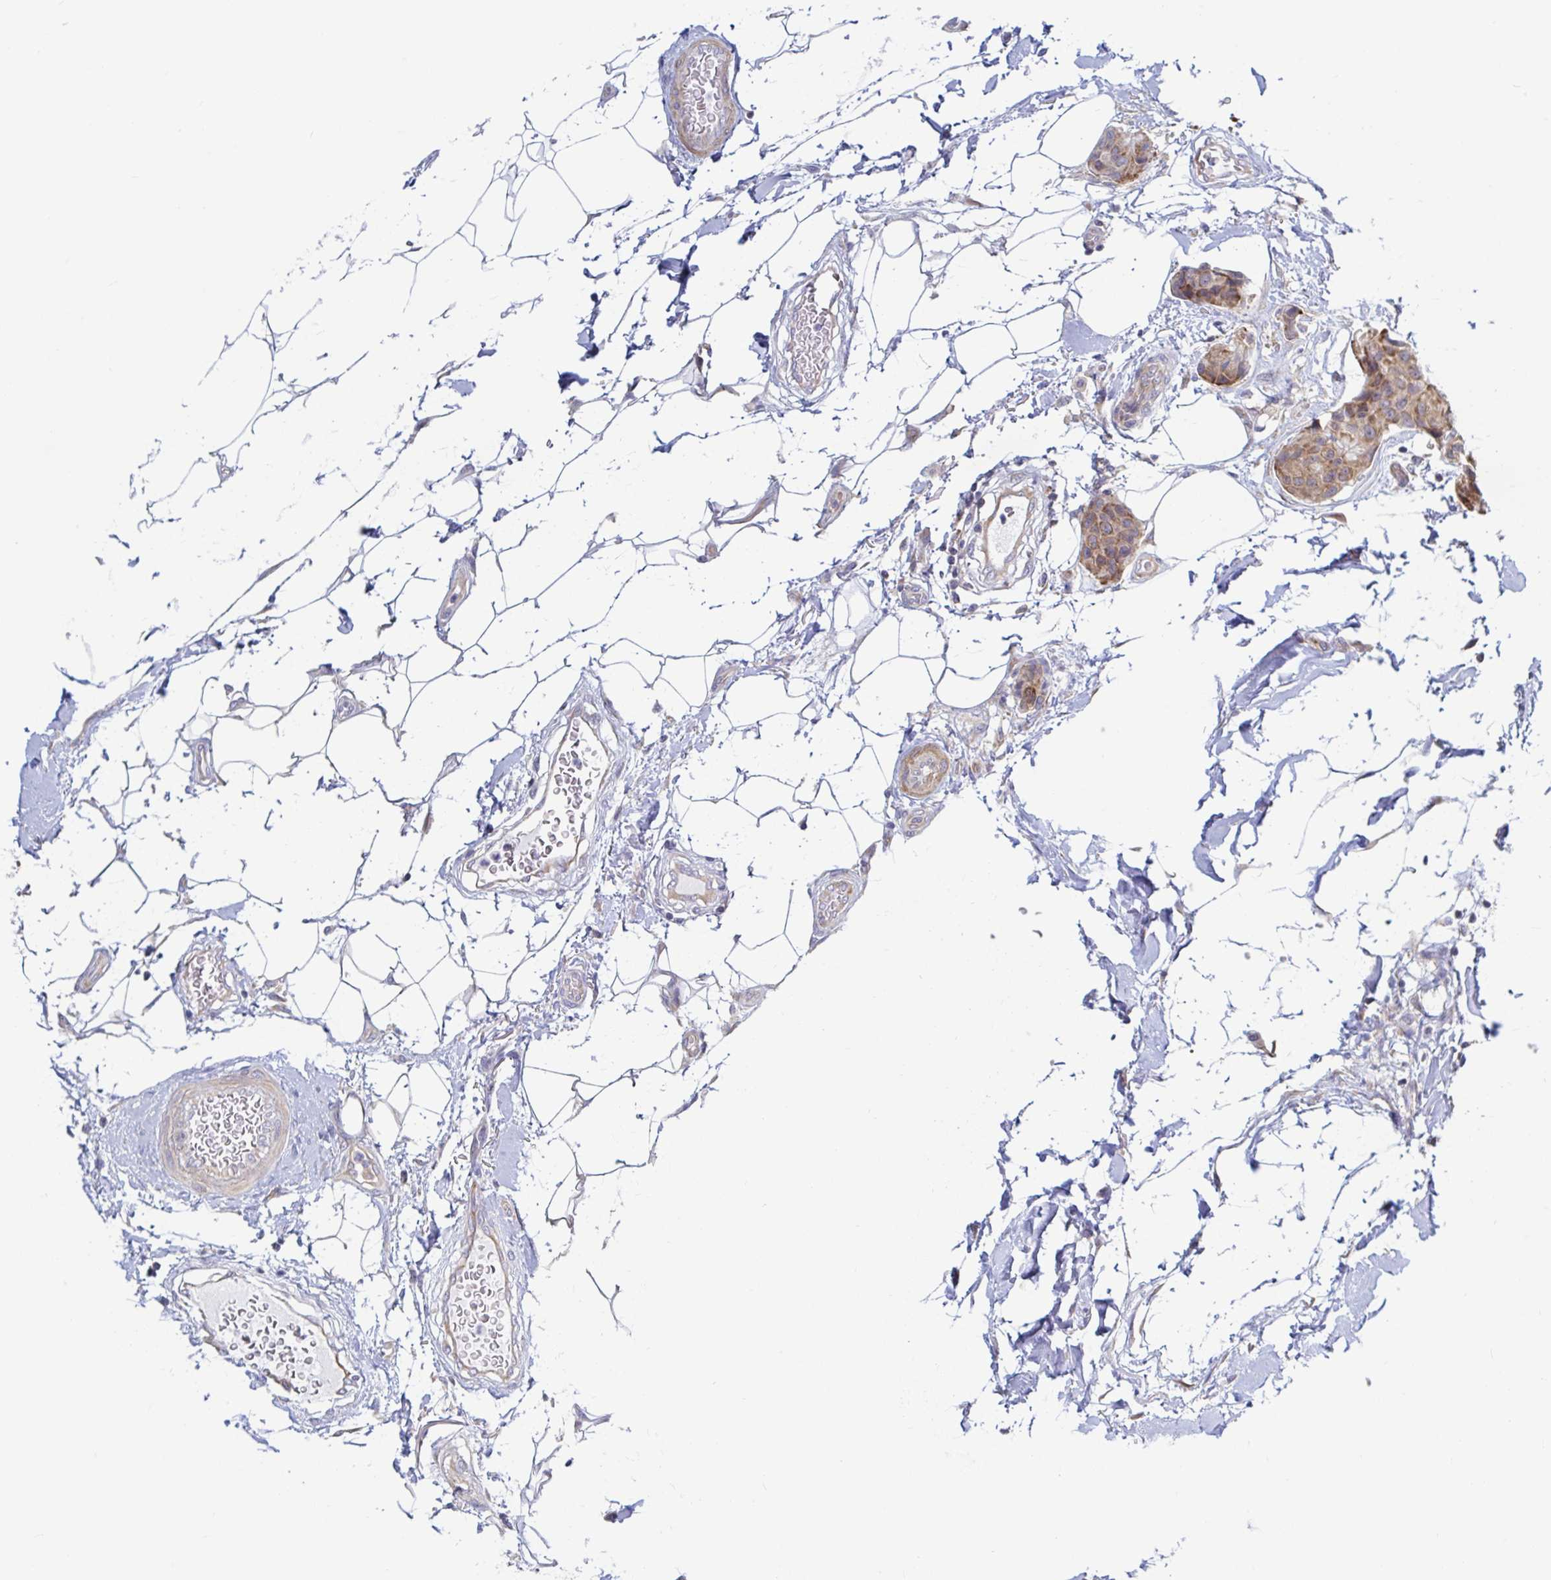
{"staining": {"intensity": "moderate", "quantity": ">75%", "location": "cytoplasmic/membranous"}, "tissue": "breast cancer", "cell_type": "Tumor cells", "image_type": "cancer", "snomed": [{"axis": "morphology", "description": "Duct carcinoma"}, {"axis": "topography", "description": "Breast"}, {"axis": "topography", "description": "Lymph node"}], "caption": "Immunohistochemistry histopathology image of human infiltrating ductal carcinoma (breast) stained for a protein (brown), which reveals medium levels of moderate cytoplasmic/membranous positivity in approximately >75% of tumor cells.", "gene": "LARP1", "patient": {"sex": "female", "age": 80}}